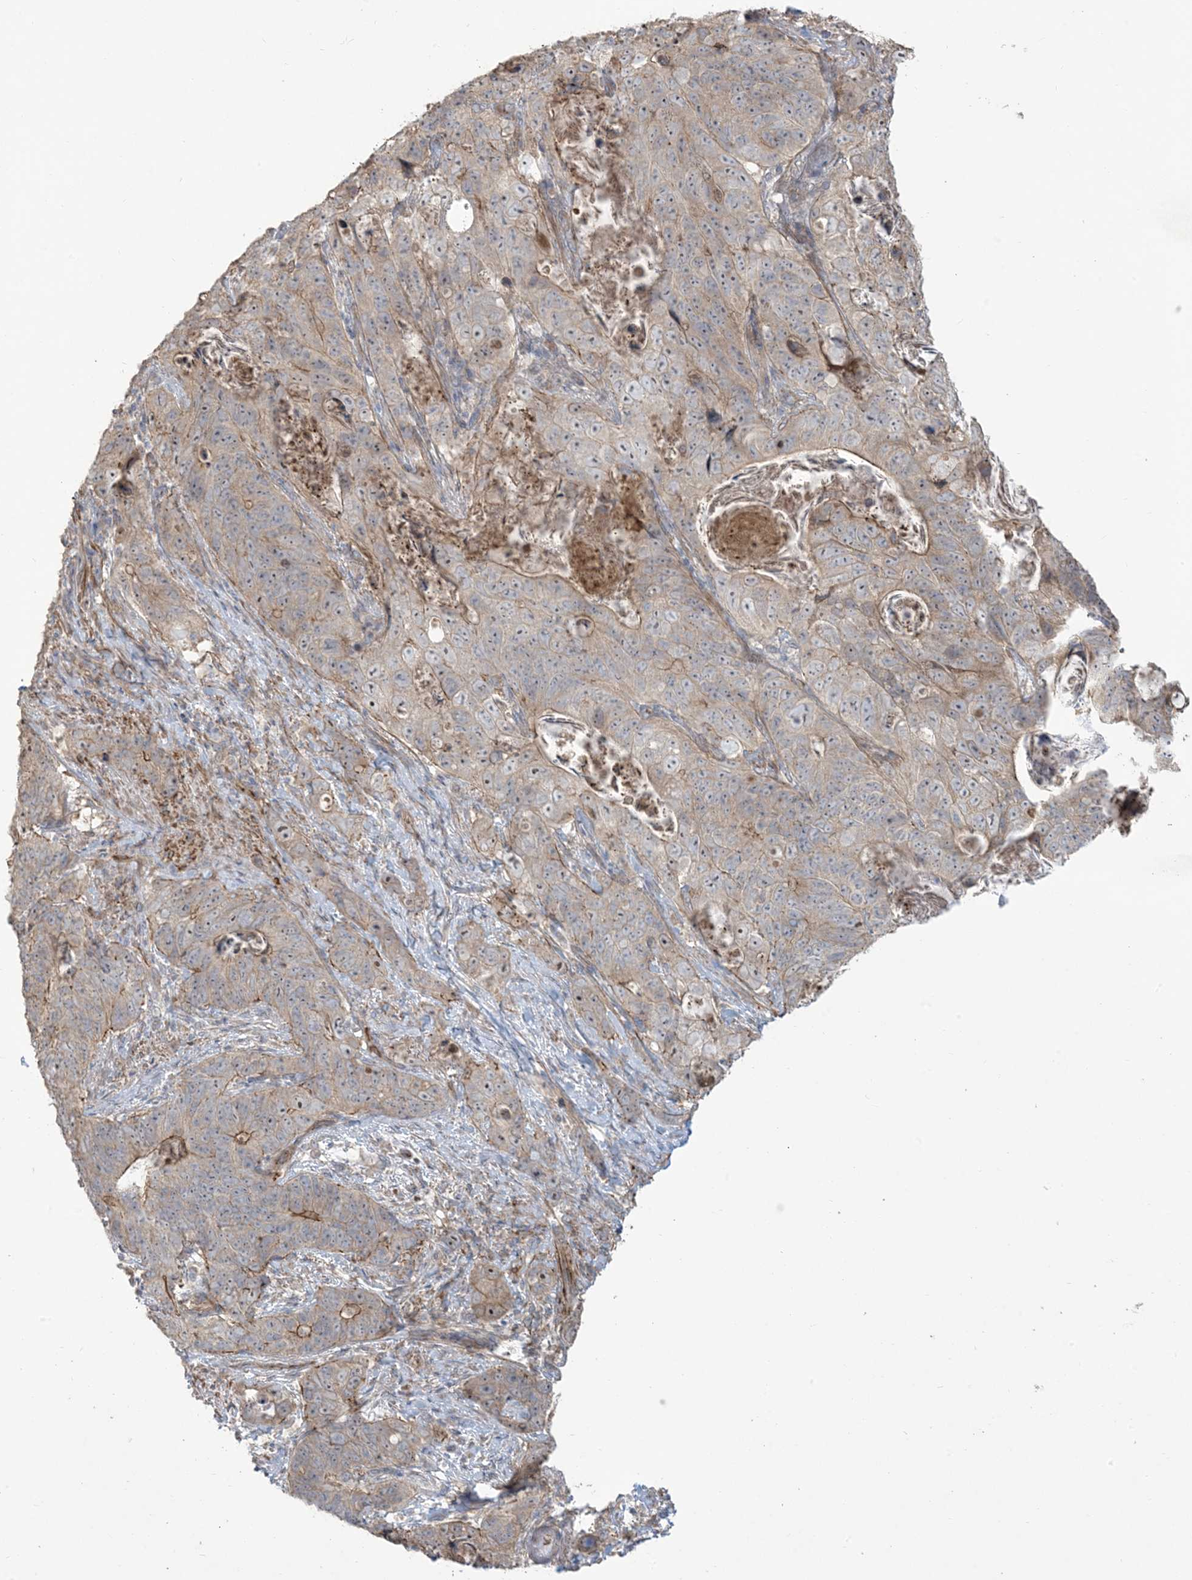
{"staining": {"intensity": "moderate", "quantity": "<25%", "location": "cytoplasmic/membranous,nuclear"}, "tissue": "stomach cancer", "cell_type": "Tumor cells", "image_type": "cancer", "snomed": [{"axis": "morphology", "description": "Normal tissue, NOS"}, {"axis": "morphology", "description": "Adenocarcinoma, NOS"}, {"axis": "topography", "description": "Stomach"}], "caption": "A low amount of moderate cytoplasmic/membranous and nuclear positivity is appreciated in approximately <25% of tumor cells in stomach cancer (adenocarcinoma) tissue. (IHC, brightfield microscopy, high magnification).", "gene": "KLHL18", "patient": {"sex": "female", "age": 89}}